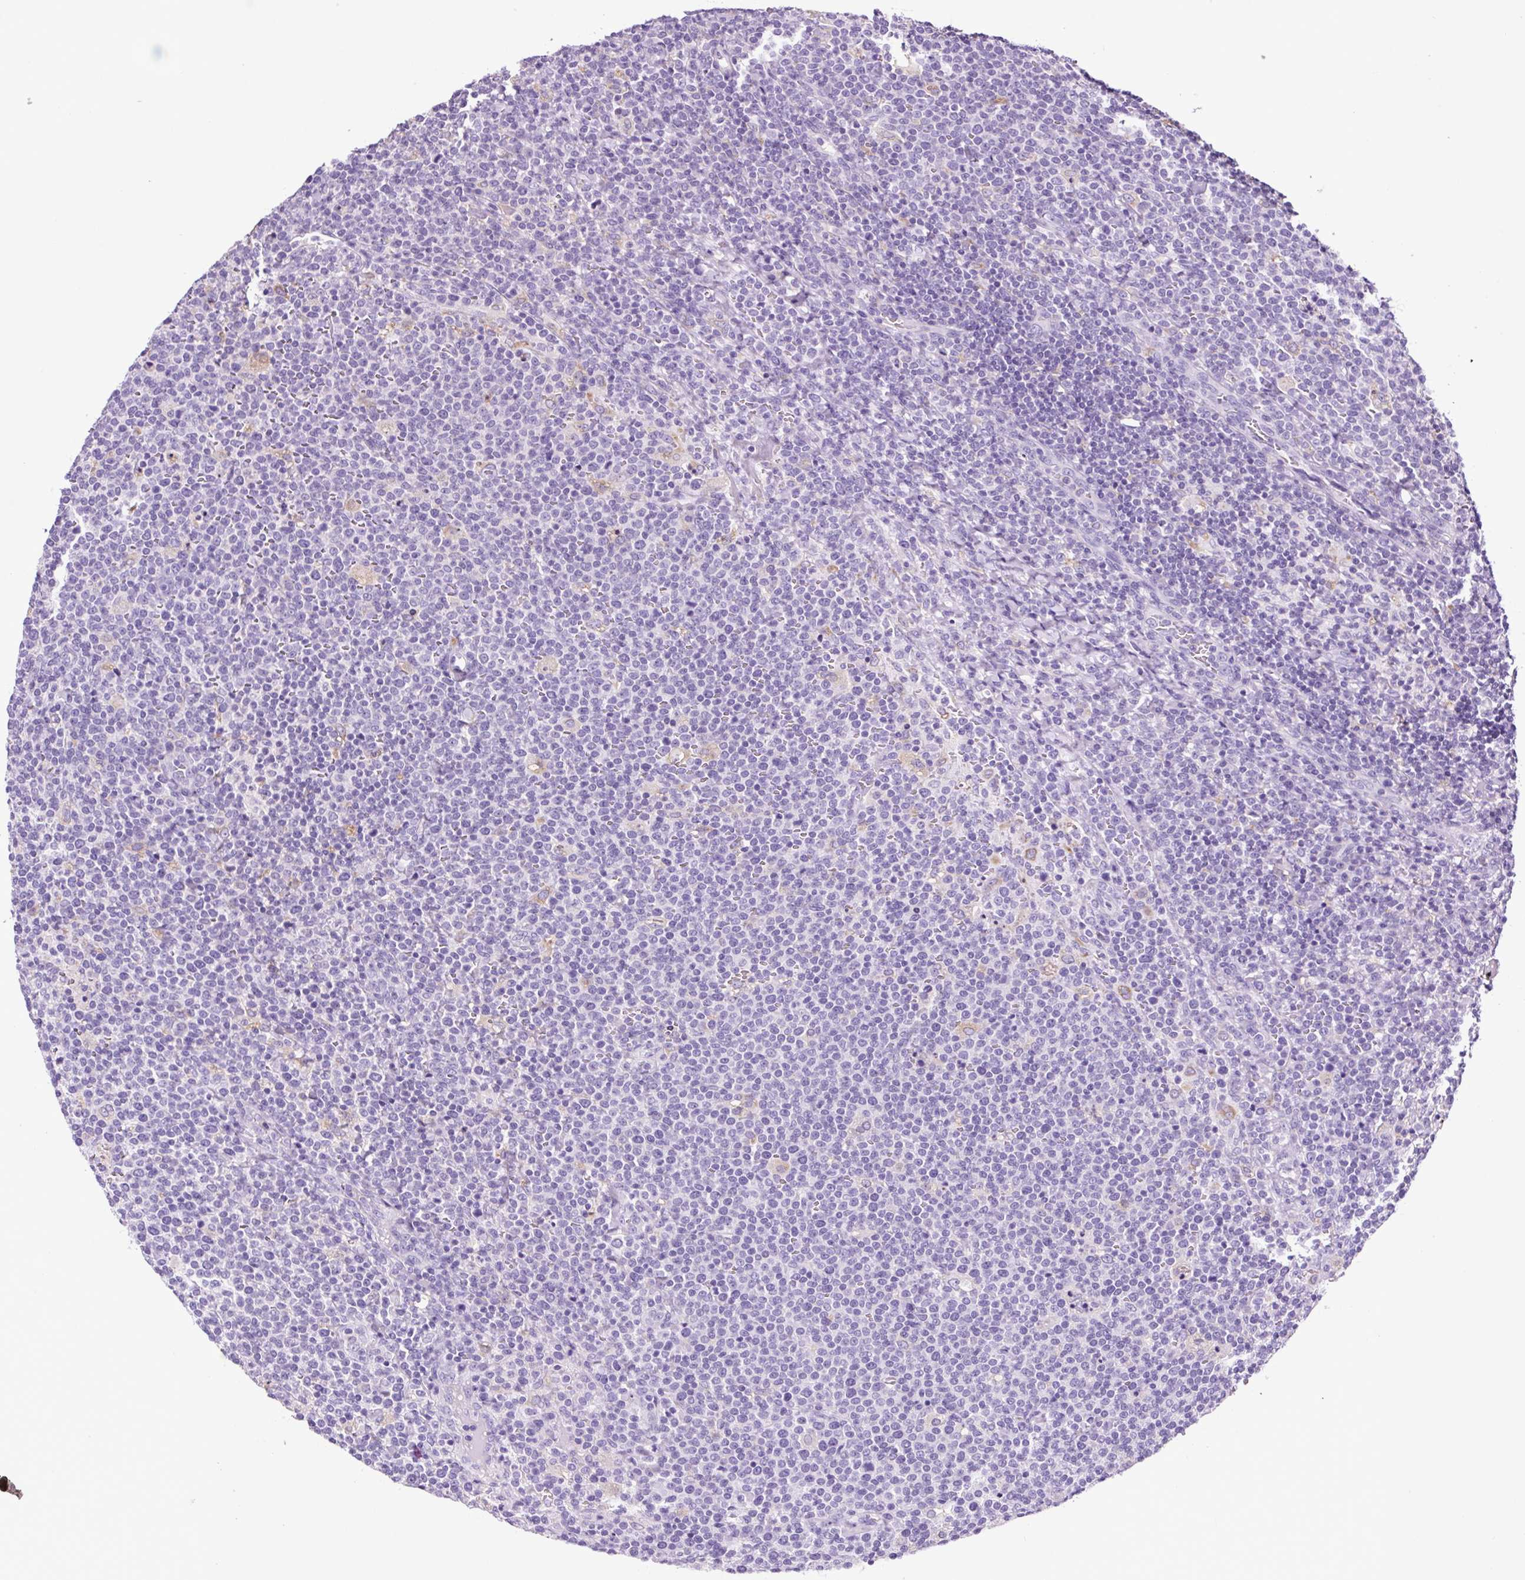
{"staining": {"intensity": "negative", "quantity": "none", "location": "none"}, "tissue": "lymphoma", "cell_type": "Tumor cells", "image_type": "cancer", "snomed": [{"axis": "morphology", "description": "Malignant lymphoma, non-Hodgkin's type, High grade"}, {"axis": "topography", "description": "Lymph node"}], "caption": "This is a histopathology image of IHC staining of malignant lymphoma, non-Hodgkin's type (high-grade), which shows no expression in tumor cells.", "gene": "FBXL7", "patient": {"sex": "male", "age": 61}}